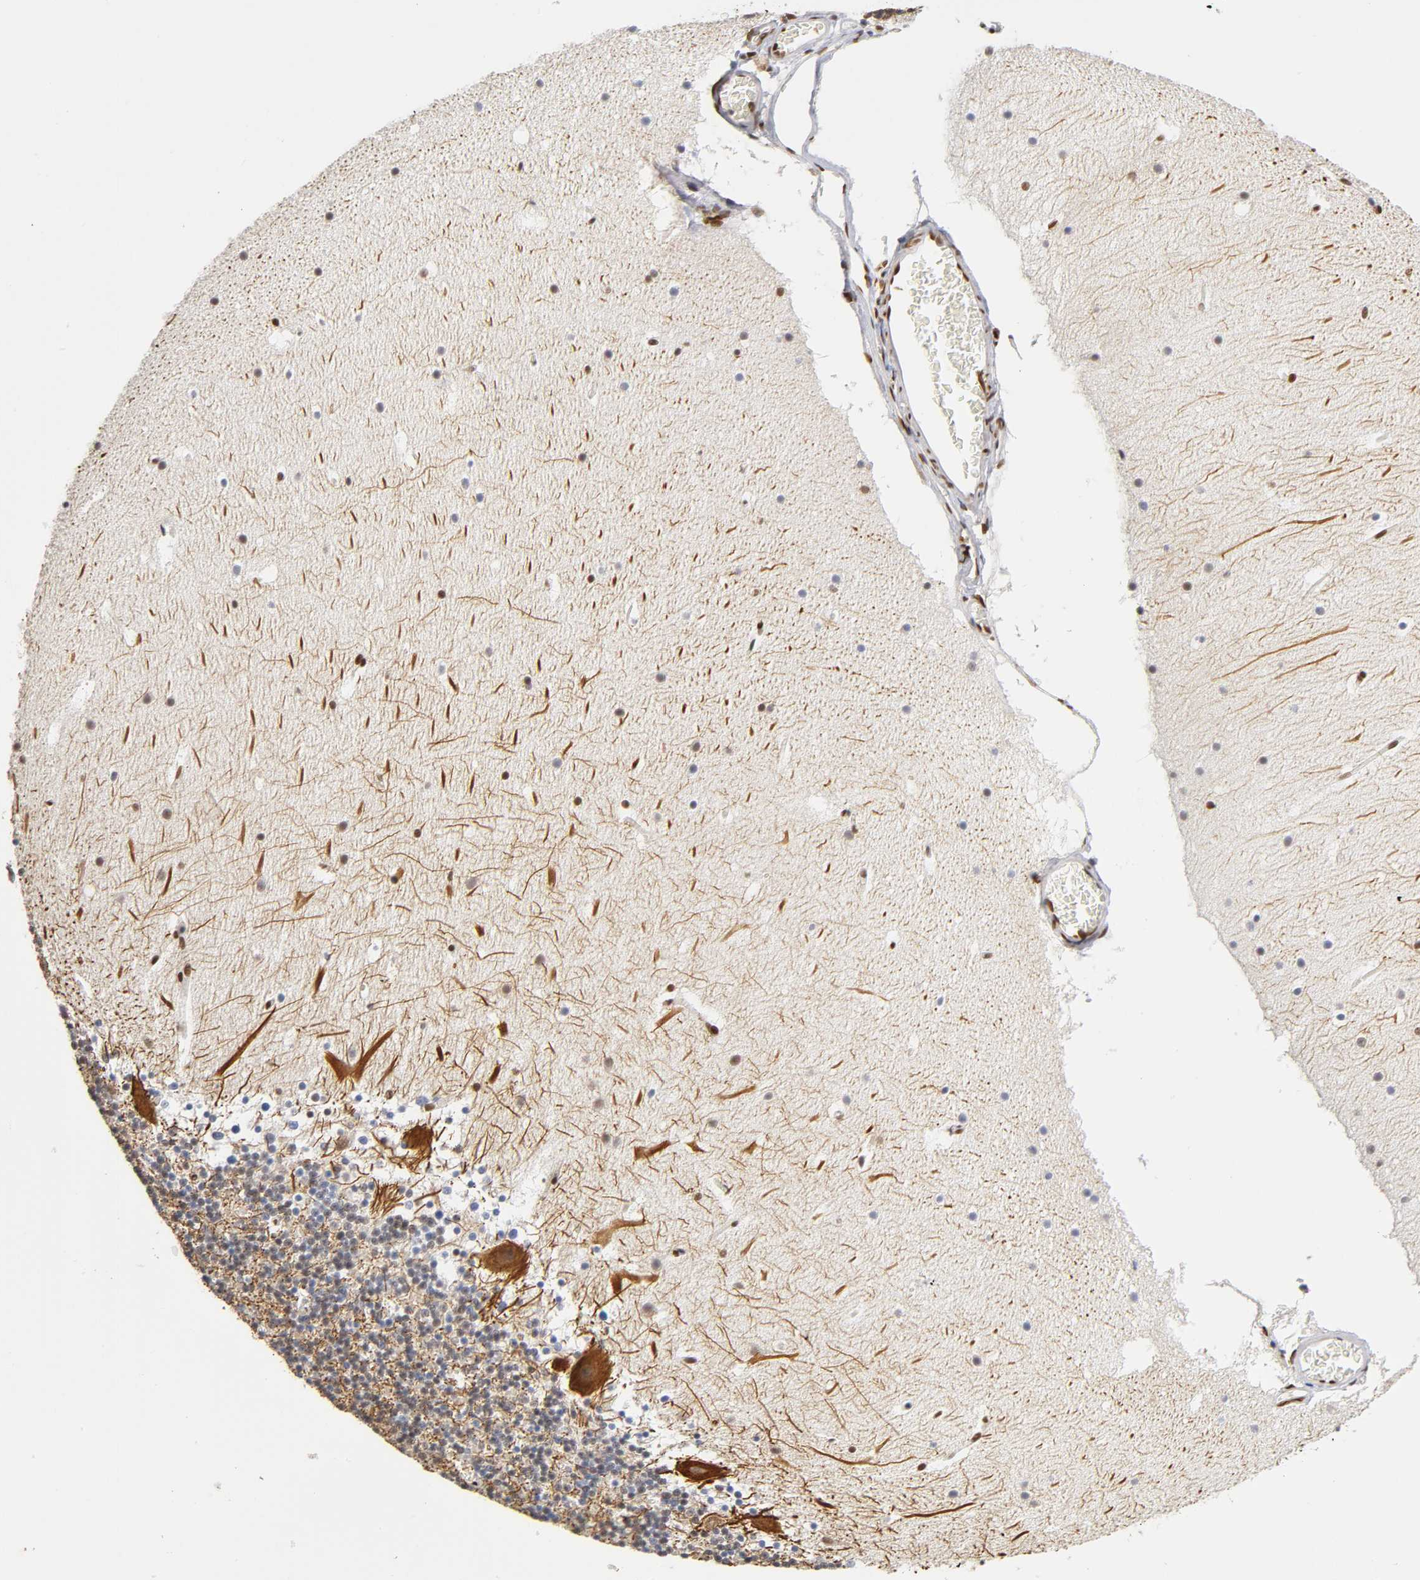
{"staining": {"intensity": "weak", "quantity": "25%-75%", "location": "cytoplasmic/membranous"}, "tissue": "cerebellum", "cell_type": "Cells in granular layer", "image_type": "normal", "snomed": [{"axis": "morphology", "description": "Normal tissue, NOS"}, {"axis": "topography", "description": "Cerebellum"}], "caption": "Immunohistochemical staining of benign human cerebellum displays low levels of weak cytoplasmic/membranous expression in approximately 25%-75% of cells in granular layer. (Brightfield microscopy of DAB IHC at high magnification).", "gene": "NR3C1", "patient": {"sex": "male", "age": 45}}